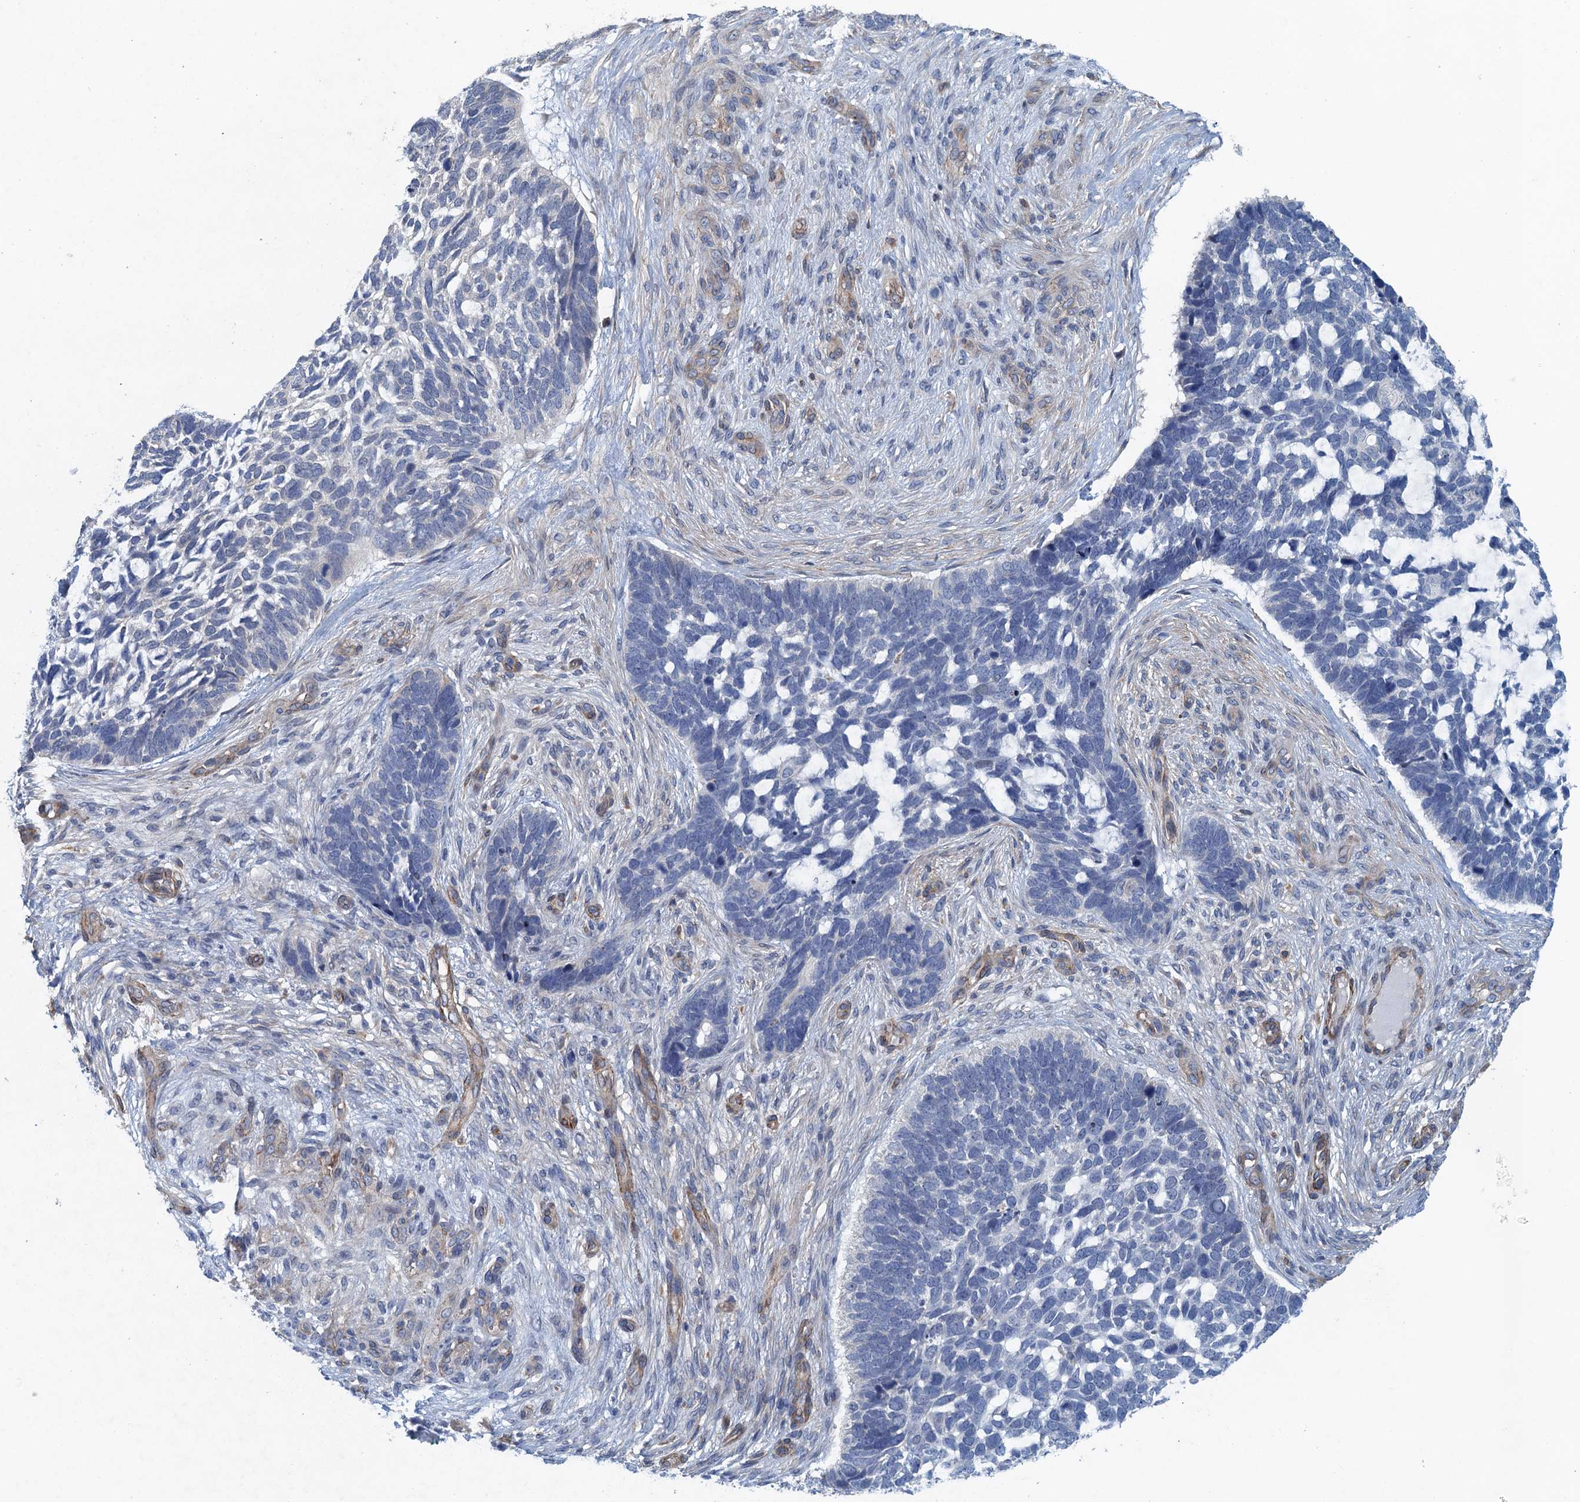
{"staining": {"intensity": "negative", "quantity": "none", "location": "none"}, "tissue": "skin cancer", "cell_type": "Tumor cells", "image_type": "cancer", "snomed": [{"axis": "morphology", "description": "Basal cell carcinoma"}, {"axis": "topography", "description": "Skin"}], "caption": "Skin cancer (basal cell carcinoma) was stained to show a protein in brown. There is no significant staining in tumor cells.", "gene": "RSAD2", "patient": {"sex": "male", "age": 88}}